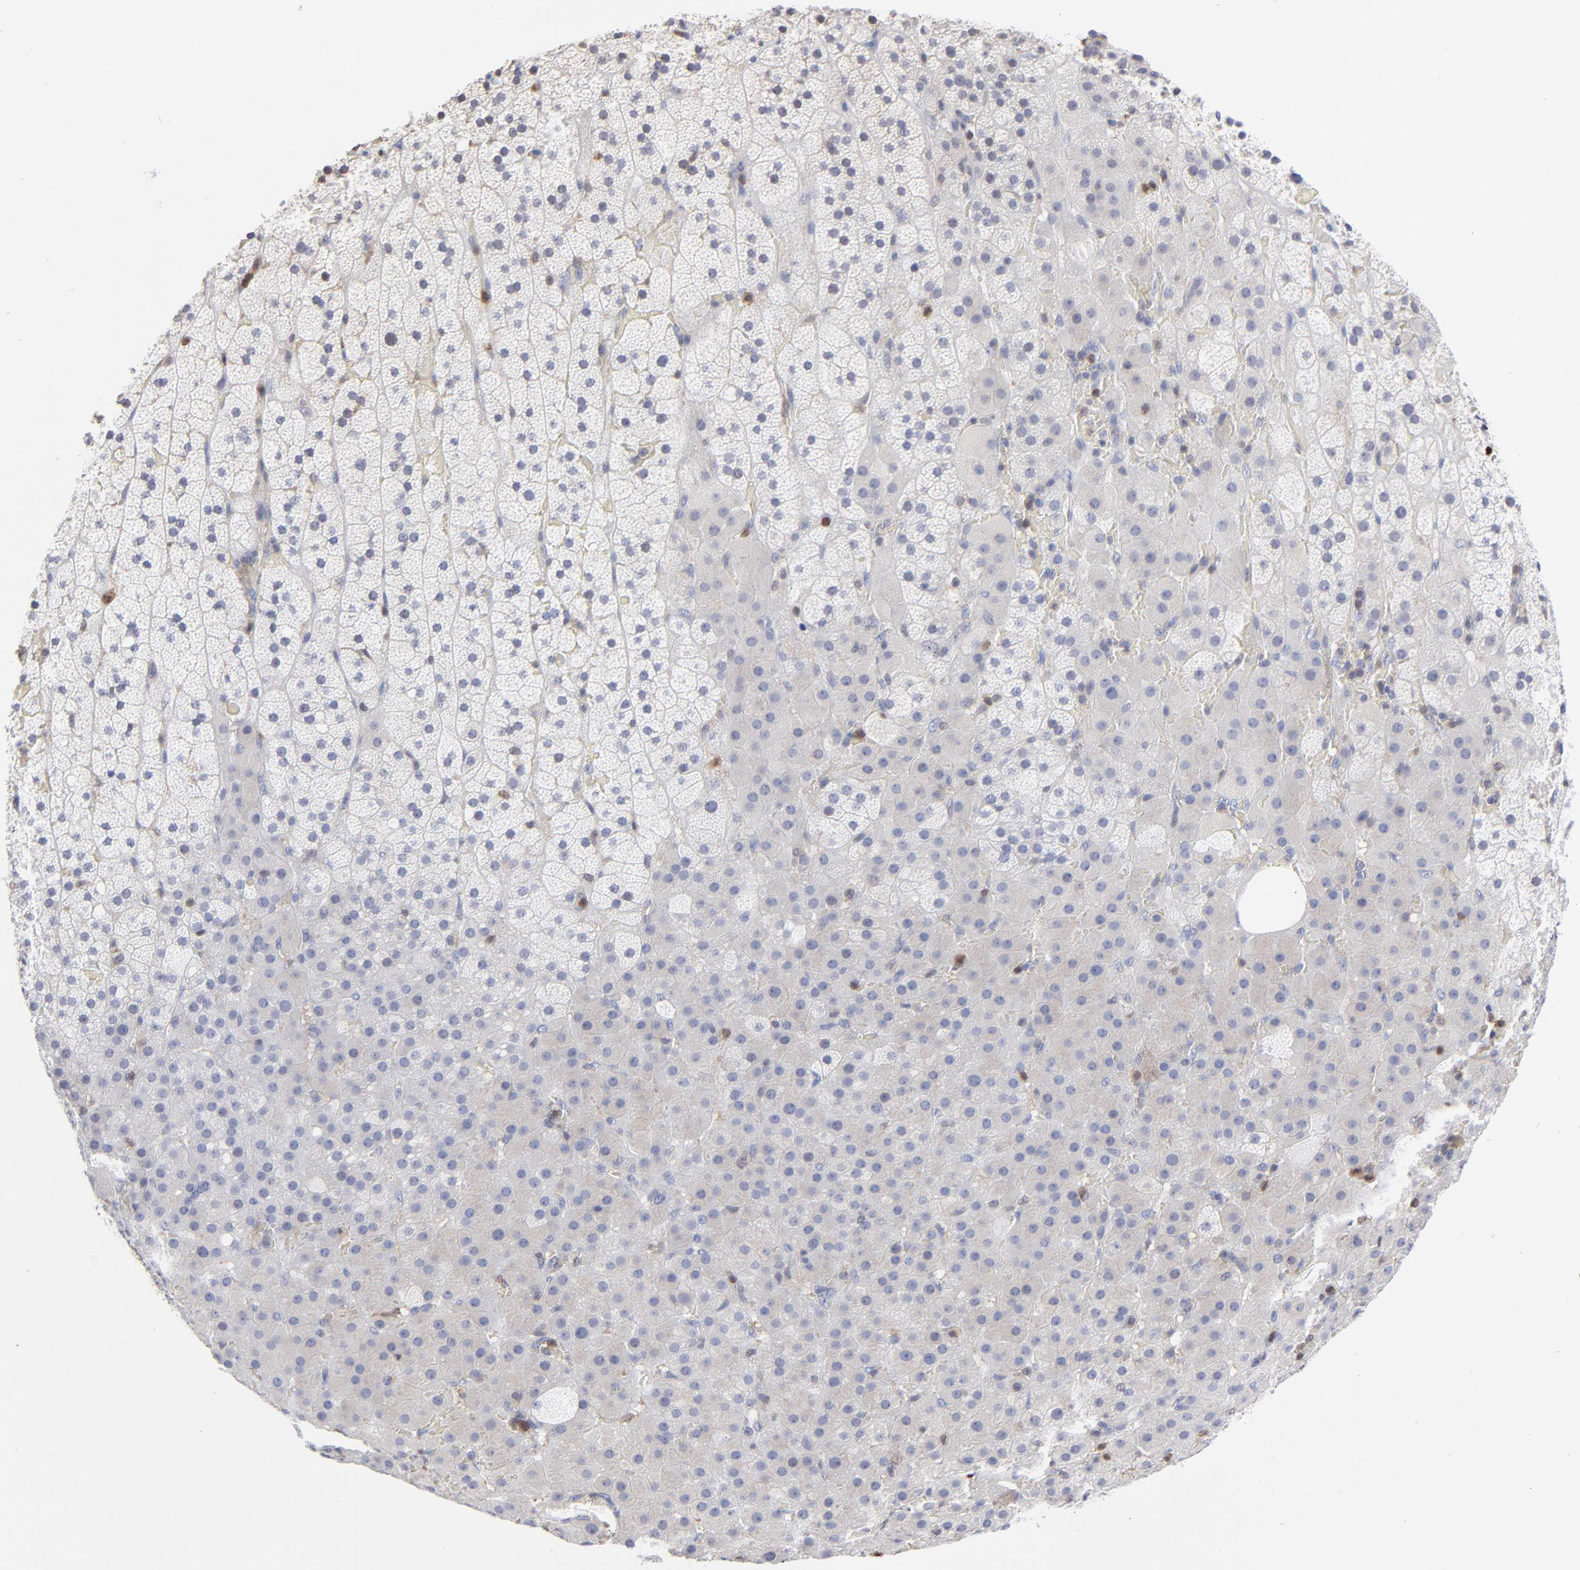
{"staining": {"intensity": "negative", "quantity": "none", "location": "none"}, "tissue": "adrenal gland", "cell_type": "Glandular cells", "image_type": "normal", "snomed": [{"axis": "morphology", "description": "Normal tissue, NOS"}, {"axis": "topography", "description": "Adrenal gland"}], "caption": "Image shows no significant protein staining in glandular cells of unremarkable adrenal gland. (DAB (3,3'-diaminobenzidine) IHC visualized using brightfield microscopy, high magnification).", "gene": "TBXT", "patient": {"sex": "male", "age": 35}}